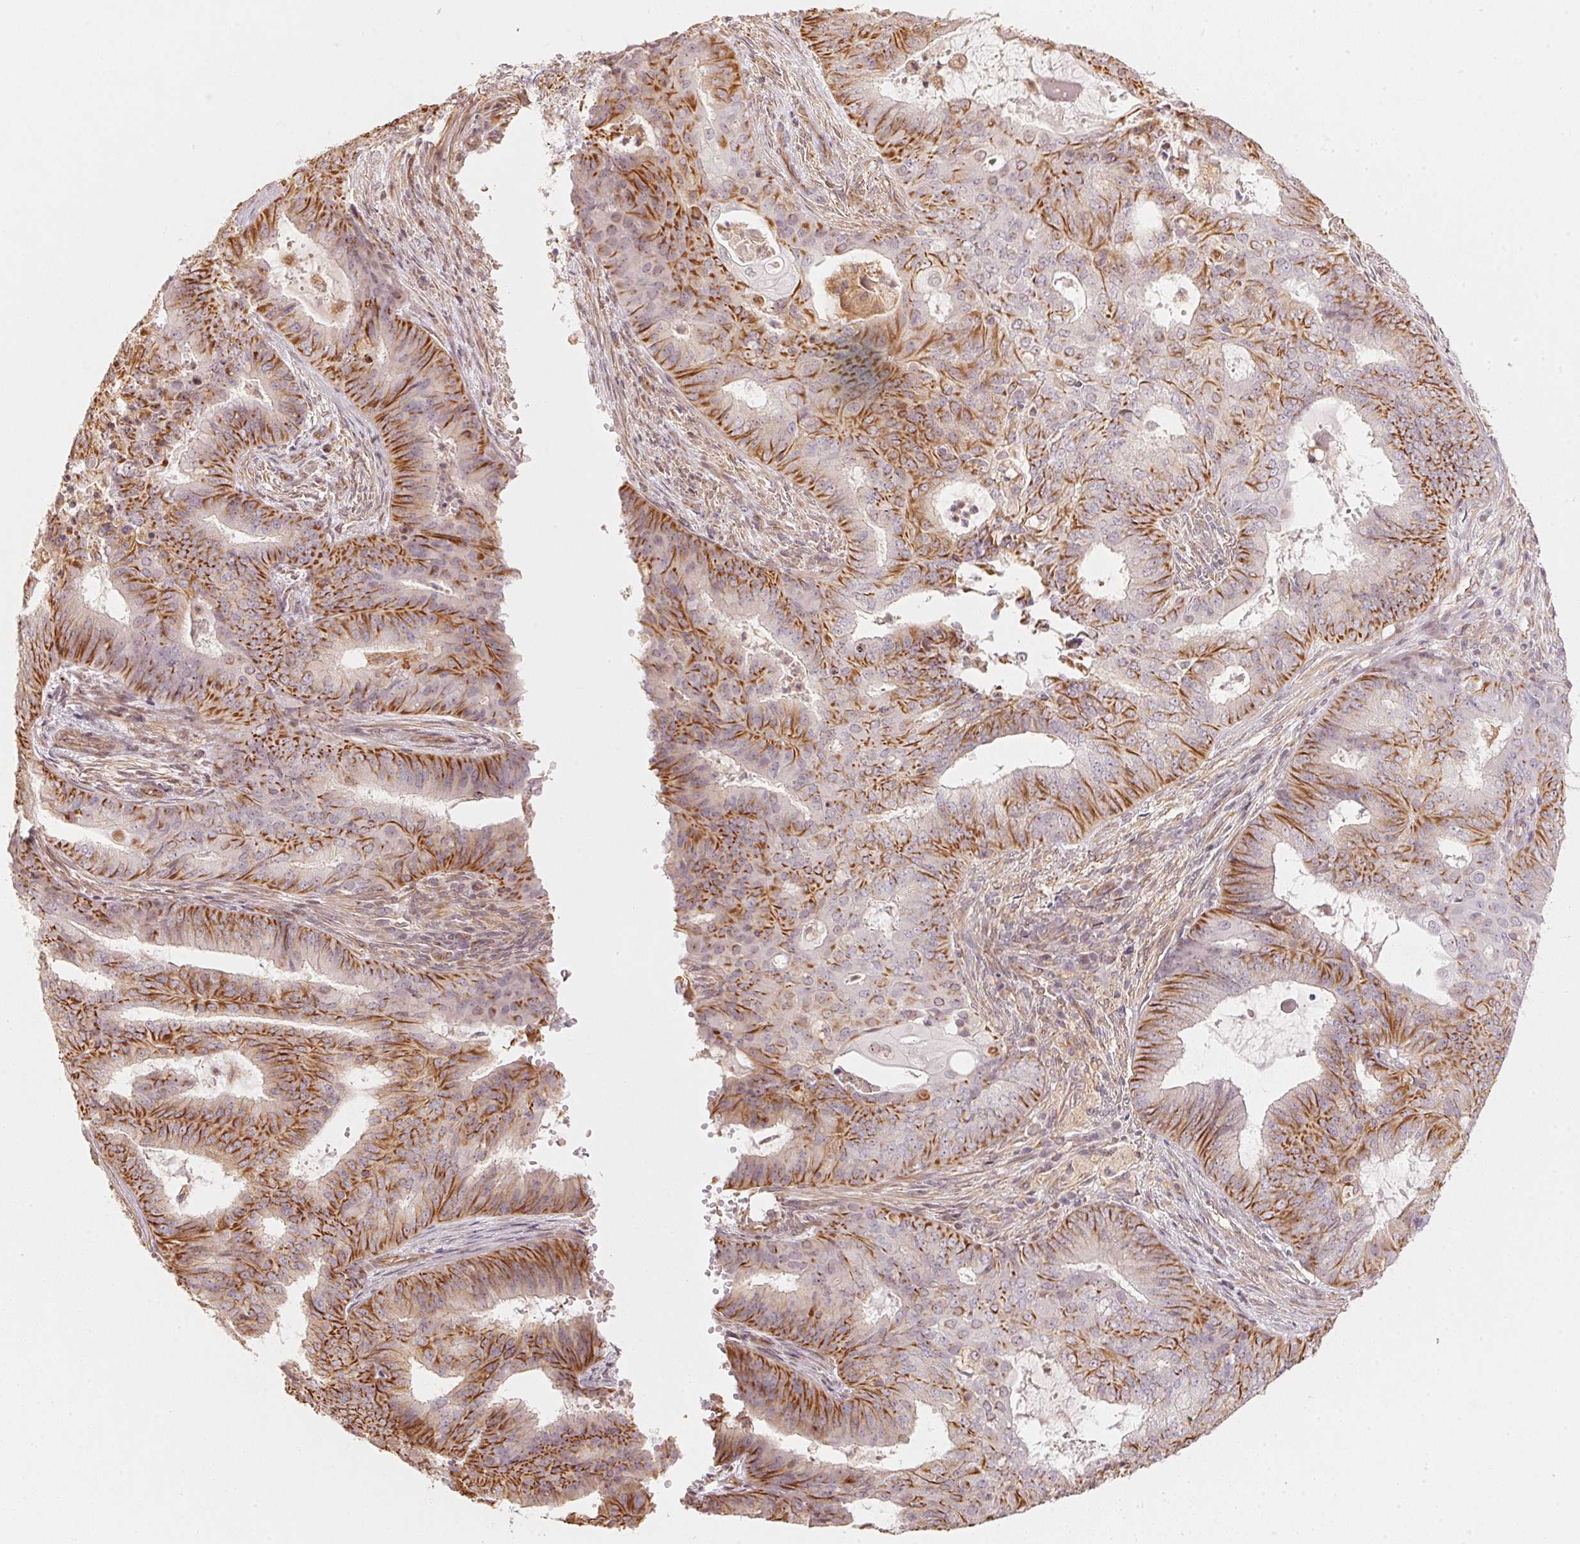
{"staining": {"intensity": "strong", "quantity": "25%-75%", "location": "cytoplasmic/membranous"}, "tissue": "endometrial cancer", "cell_type": "Tumor cells", "image_type": "cancer", "snomed": [{"axis": "morphology", "description": "Adenocarcinoma, NOS"}, {"axis": "topography", "description": "Endometrium"}], "caption": "Protein staining of endometrial cancer (adenocarcinoma) tissue exhibits strong cytoplasmic/membranous expression in approximately 25%-75% of tumor cells.", "gene": "FOXR2", "patient": {"sex": "female", "age": 62}}